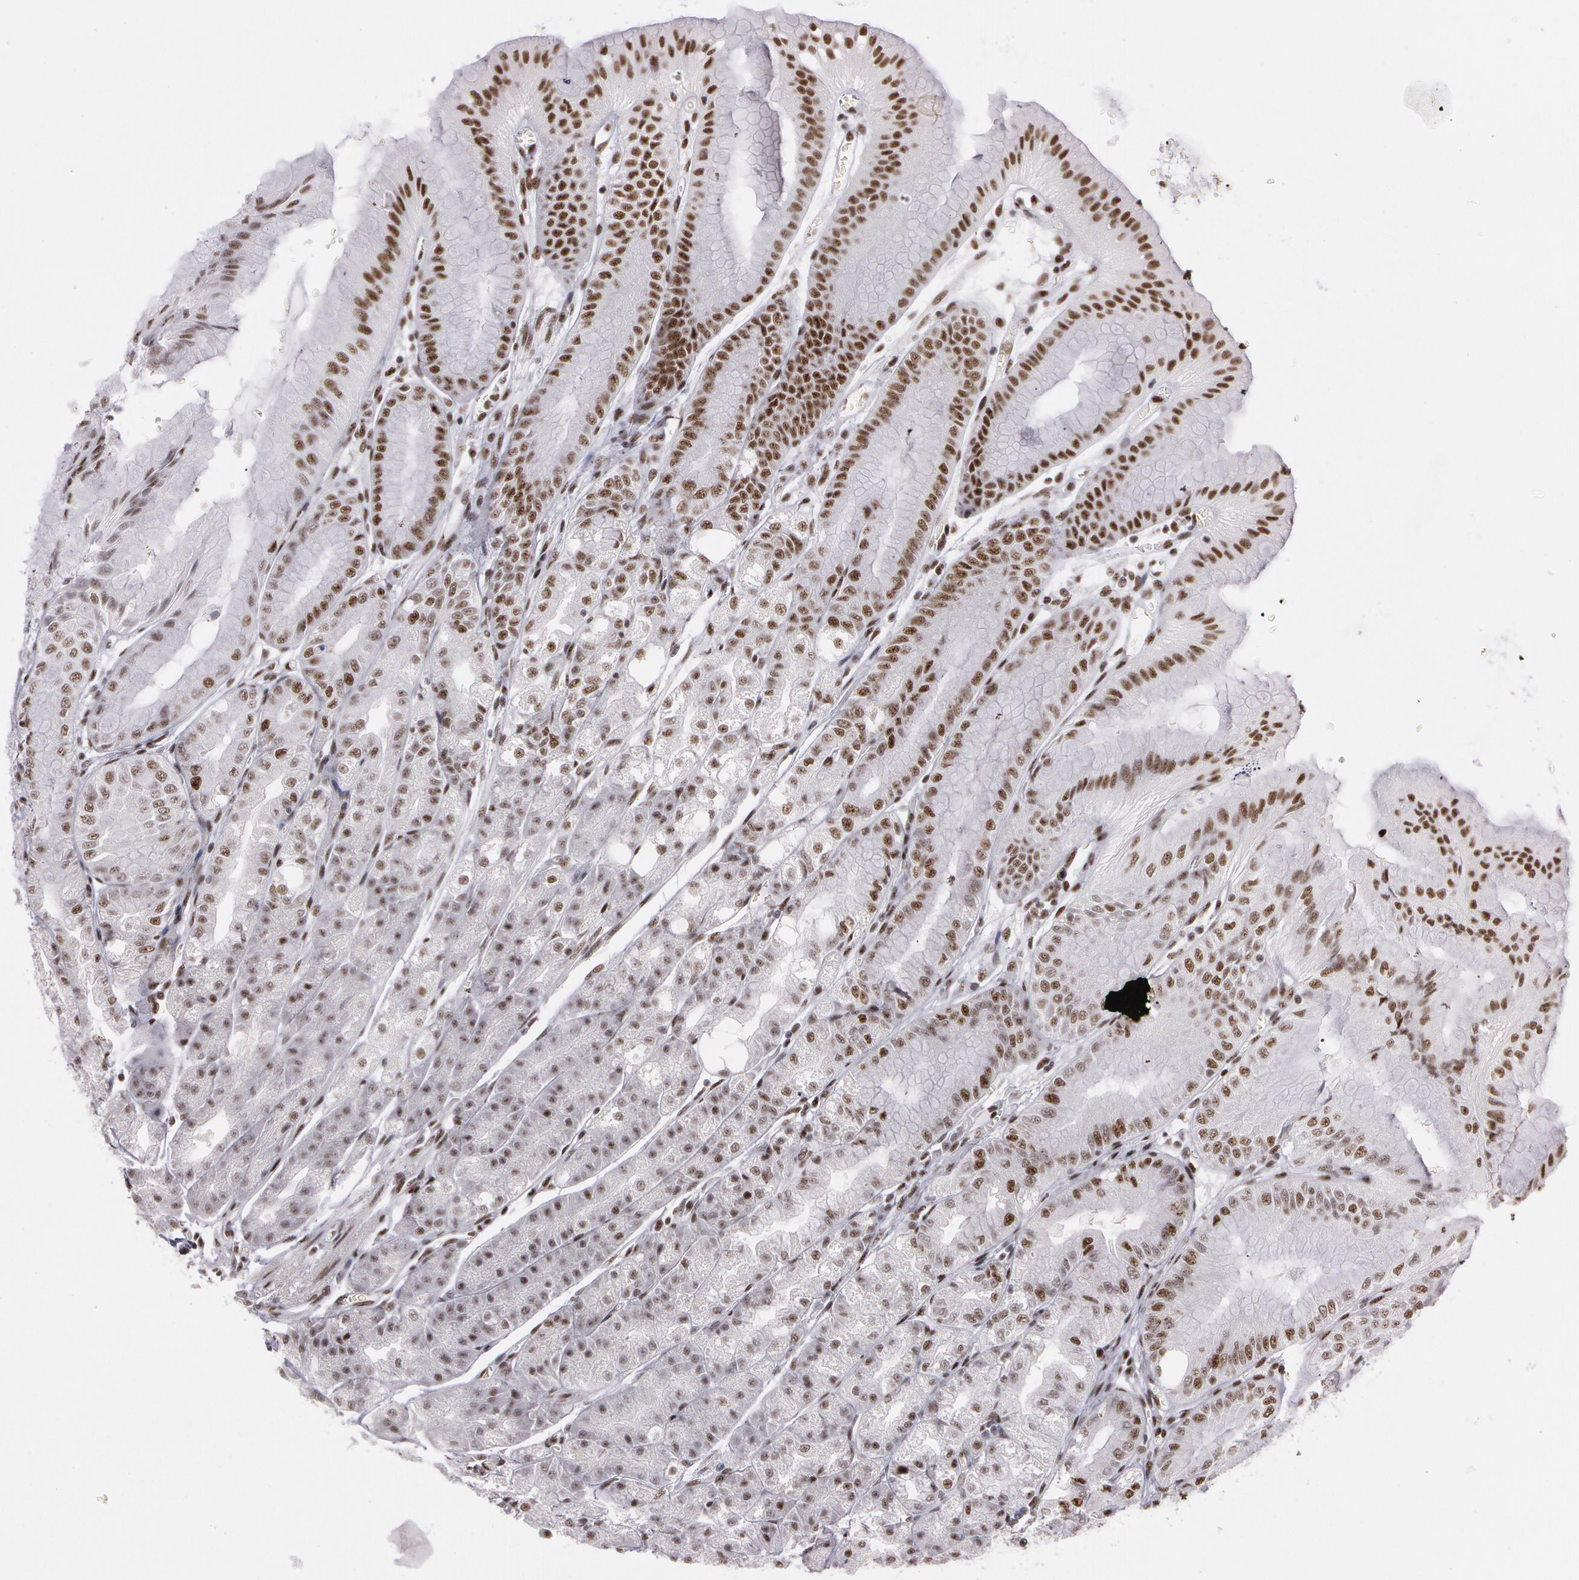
{"staining": {"intensity": "moderate", "quantity": ">75%", "location": "nuclear"}, "tissue": "stomach", "cell_type": "Glandular cells", "image_type": "normal", "snomed": [{"axis": "morphology", "description": "Normal tissue, NOS"}, {"axis": "topography", "description": "Stomach, lower"}], "caption": "Stomach stained with DAB IHC reveals medium levels of moderate nuclear positivity in about >75% of glandular cells.", "gene": "PNN", "patient": {"sex": "male", "age": 71}}